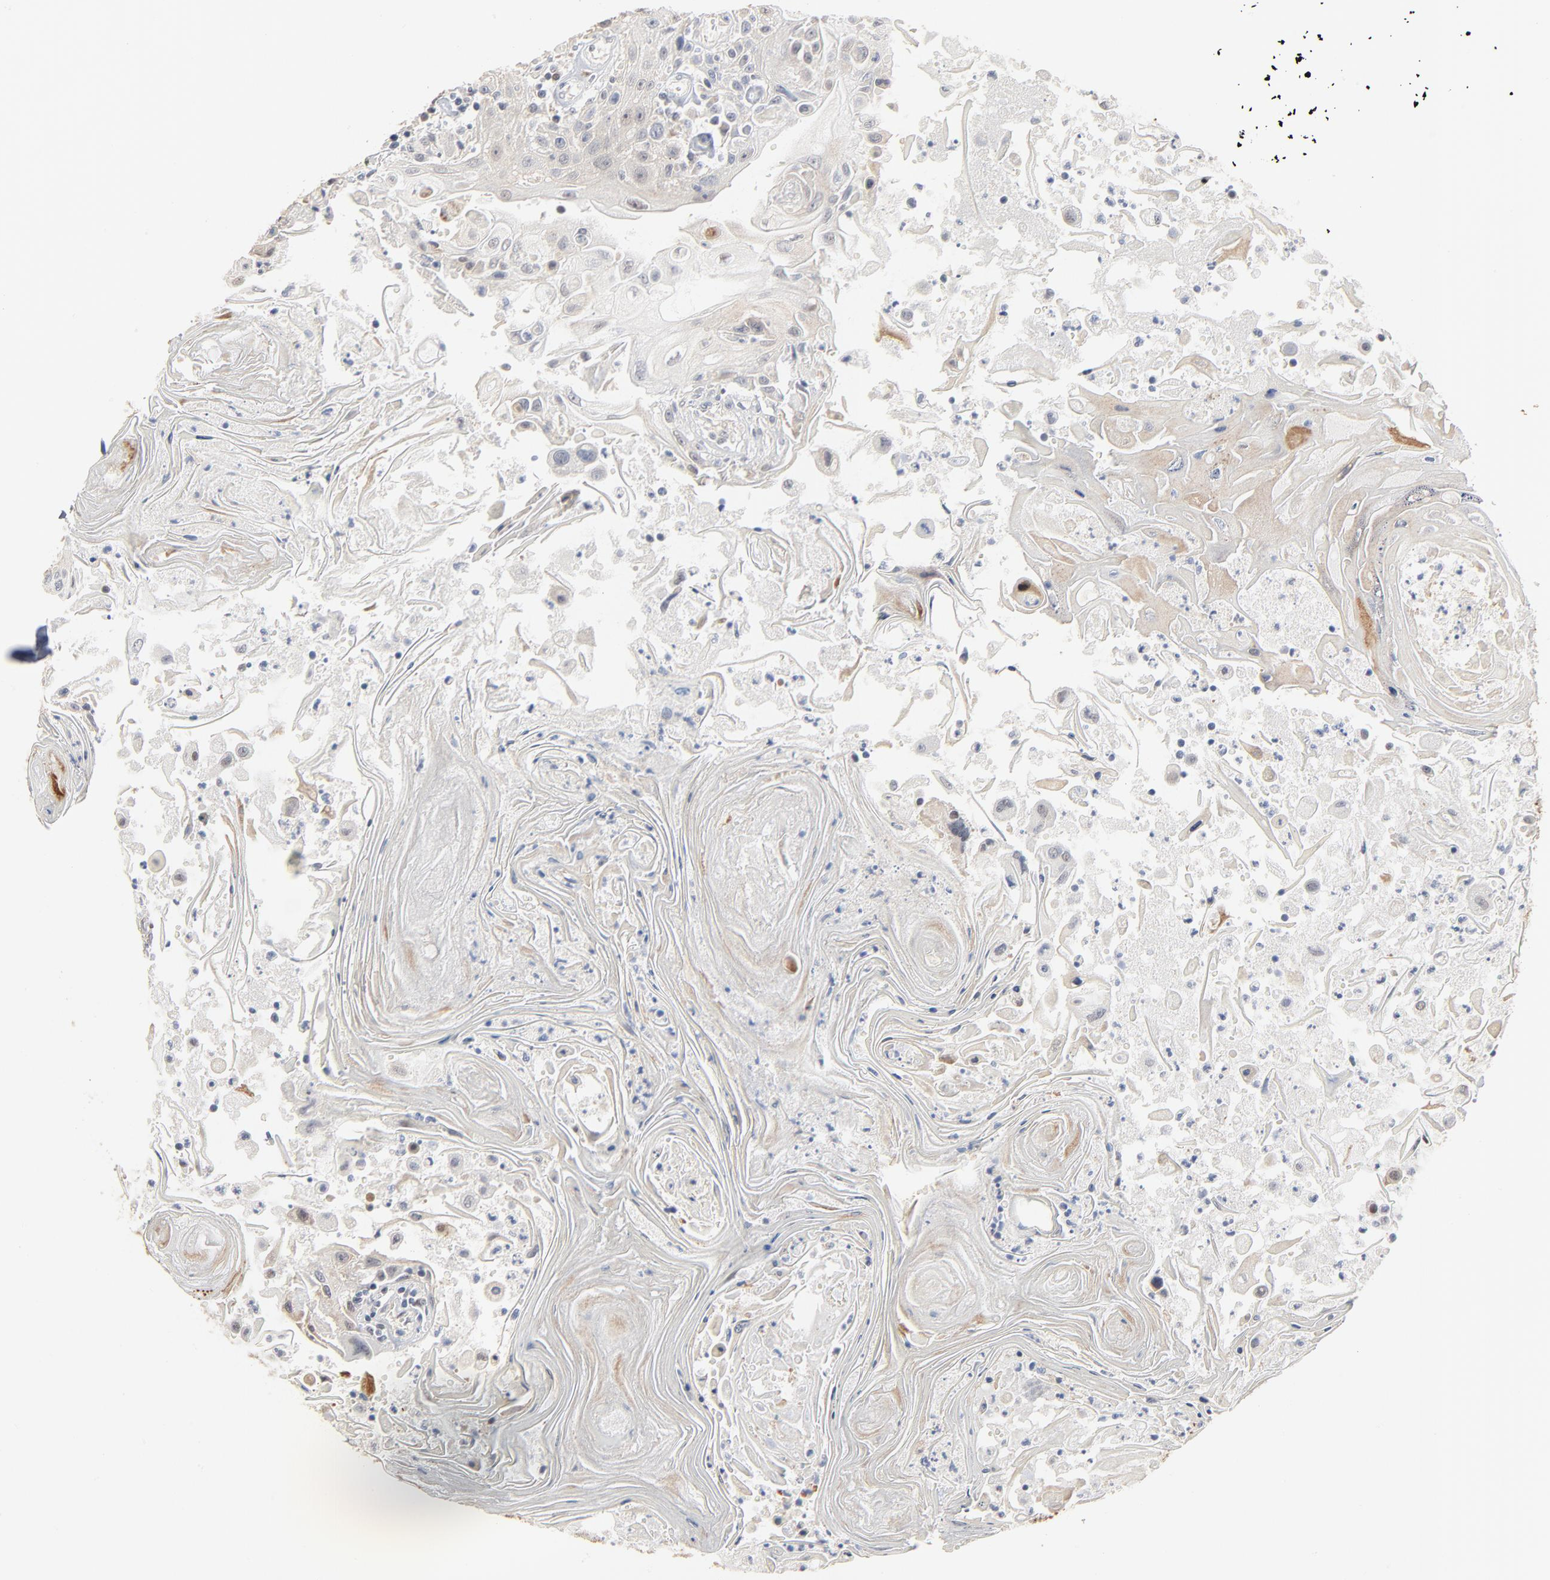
{"staining": {"intensity": "negative", "quantity": "none", "location": "none"}, "tissue": "head and neck cancer", "cell_type": "Tumor cells", "image_type": "cancer", "snomed": [{"axis": "morphology", "description": "Squamous cell carcinoma, NOS"}, {"axis": "topography", "description": "Oral tissue"}, {"axis": "topography", "description": "Head-Neck"}], "caption": "DAB immunohistochemical staining of human head and neck squamous cell carcinoma exhibits no significant staining in tumor cells. Brightfield microscopy of immunohistochemistry stained with DAB (3,3'-diaminobenzidine) (brown) and hematoxylin (blue), captured at high magnification.", "gene": "EPCAM", "patient": {"sex": "female", "age": 76}}